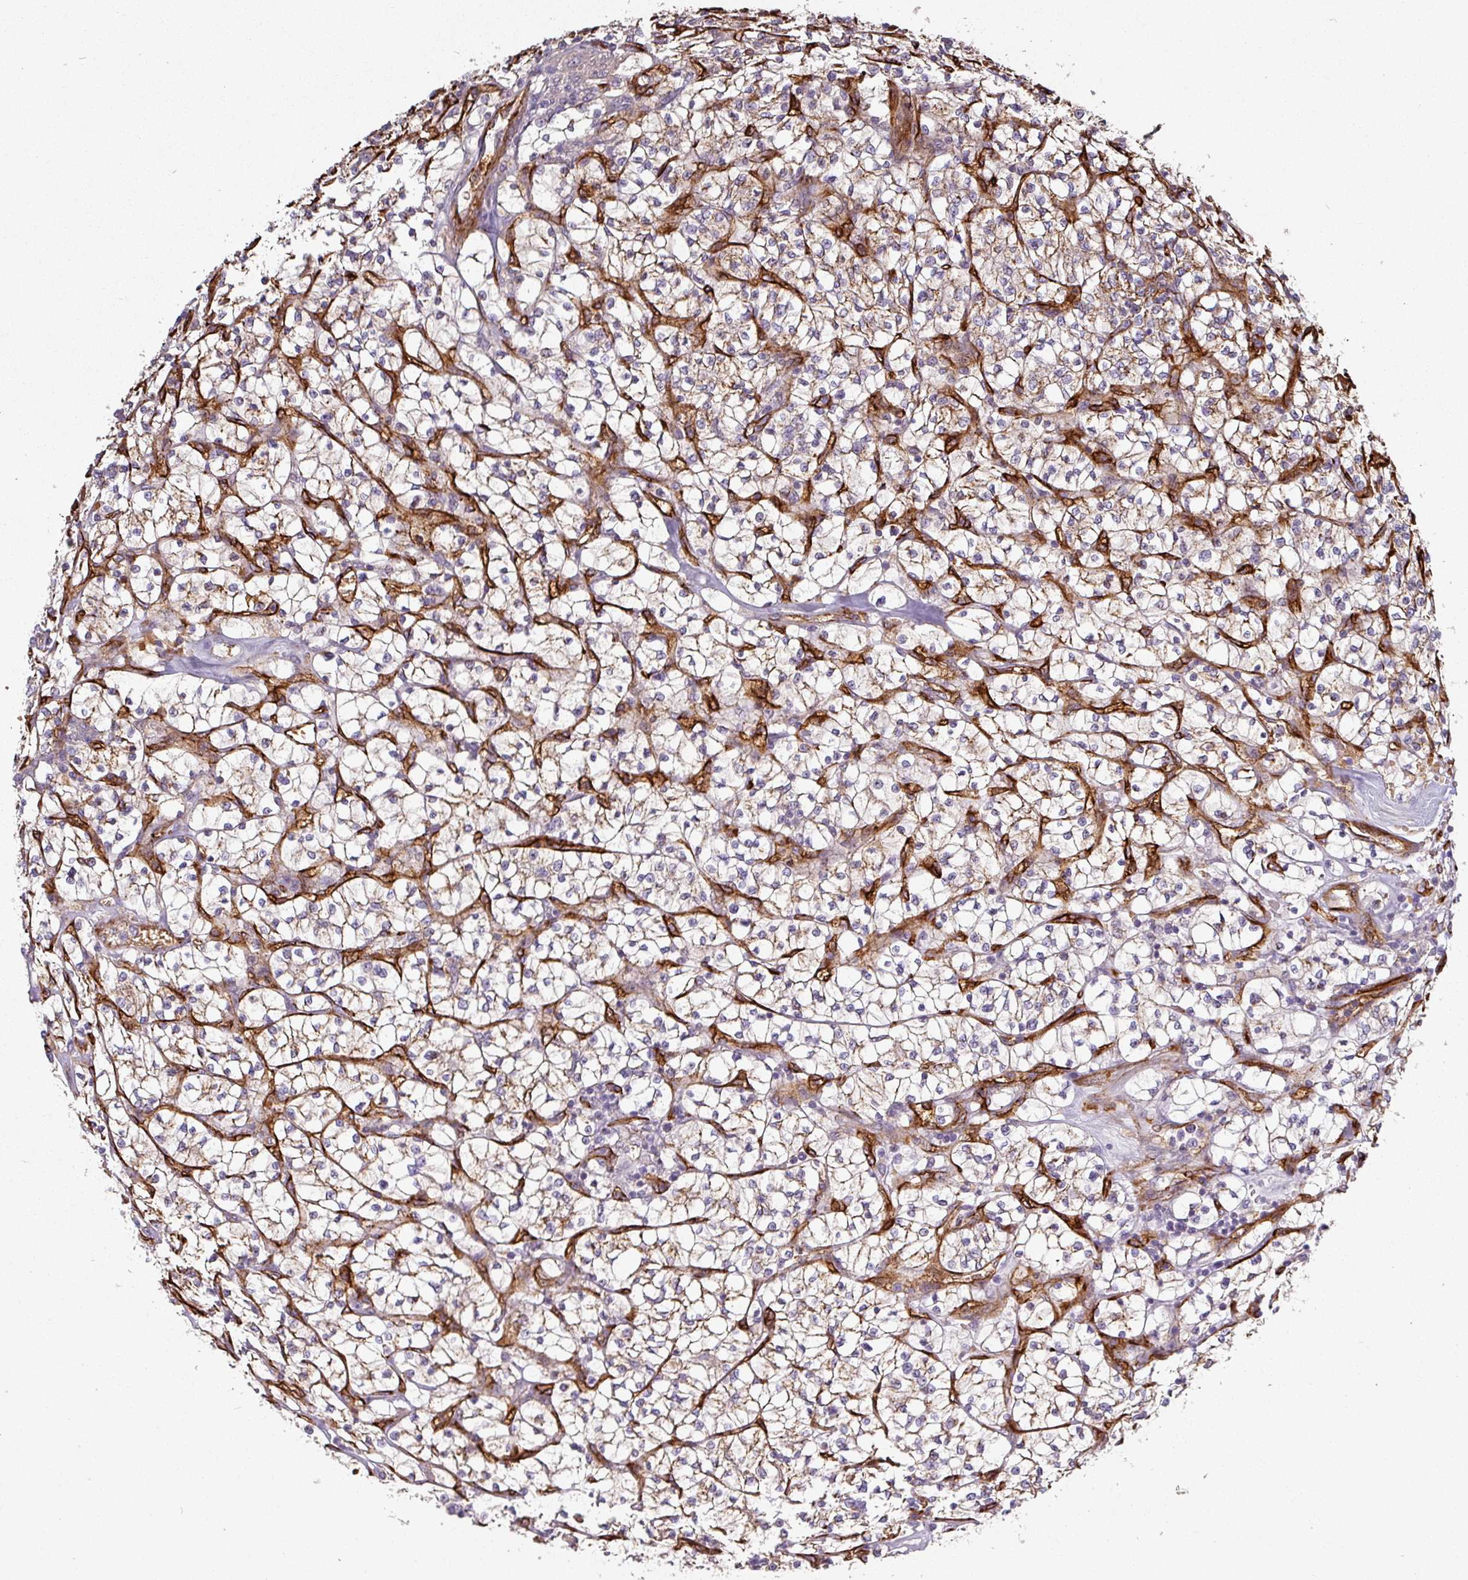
{"staining": {"intensity": "moderate", "quantity": "25%-75%", "location": "cytoplasmic/membranous"}, "tissue": "renal cancer", "cell_type": "Tumor cells", "image_type": "cancer", "snomed": [{"axis": "morphology", "description": "Adenocarcinoma, NOS"}, {"axis": "topography", "description": "Kidney"}], "caption": "Human adenocarcinoma (renal) stained with a brown dye displays moderate cytoplasmic/membranous positive staining in about 25%-75% of tumor cells.", "gene": "PRODH2", "patient": {"sex": "female", "age": 64}}